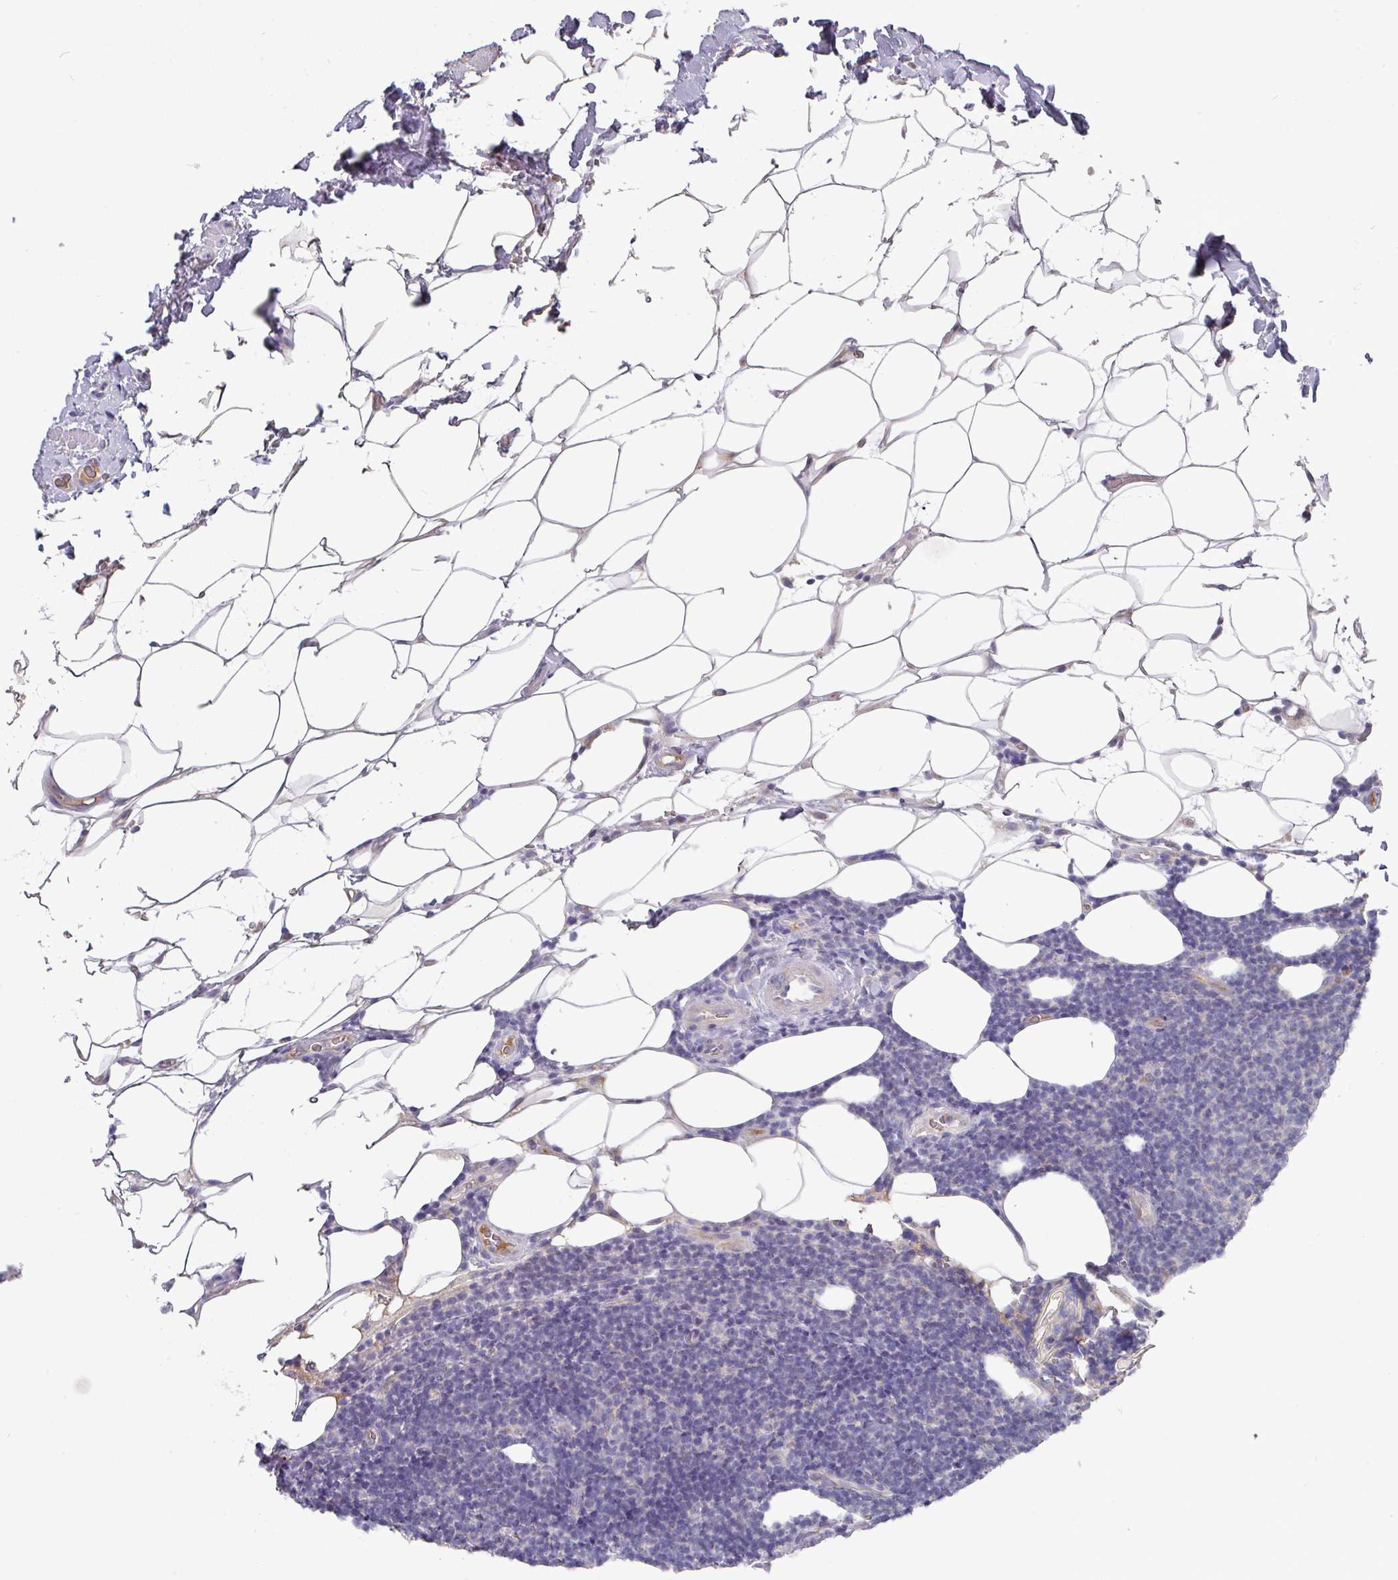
{"staining": {"intensity": "negative", "quantity": "none", "location": "none"}, "tissue": "lymphoma", "cell_type": "Tumor cells", "image_type": "cancer", "snomed": [{"axis": "morphology", "description": "Malignant lymphoma, non-Hodgkin's type, Low grade"}, {"axis": "topography", "description": "Lymph node"}], "caption": "Lymphoma was stained to show a protein in brown. There is no significant staining in tumor cells.", "gene": "IL4R", "patient": {"sex": "male", "age": 66}}